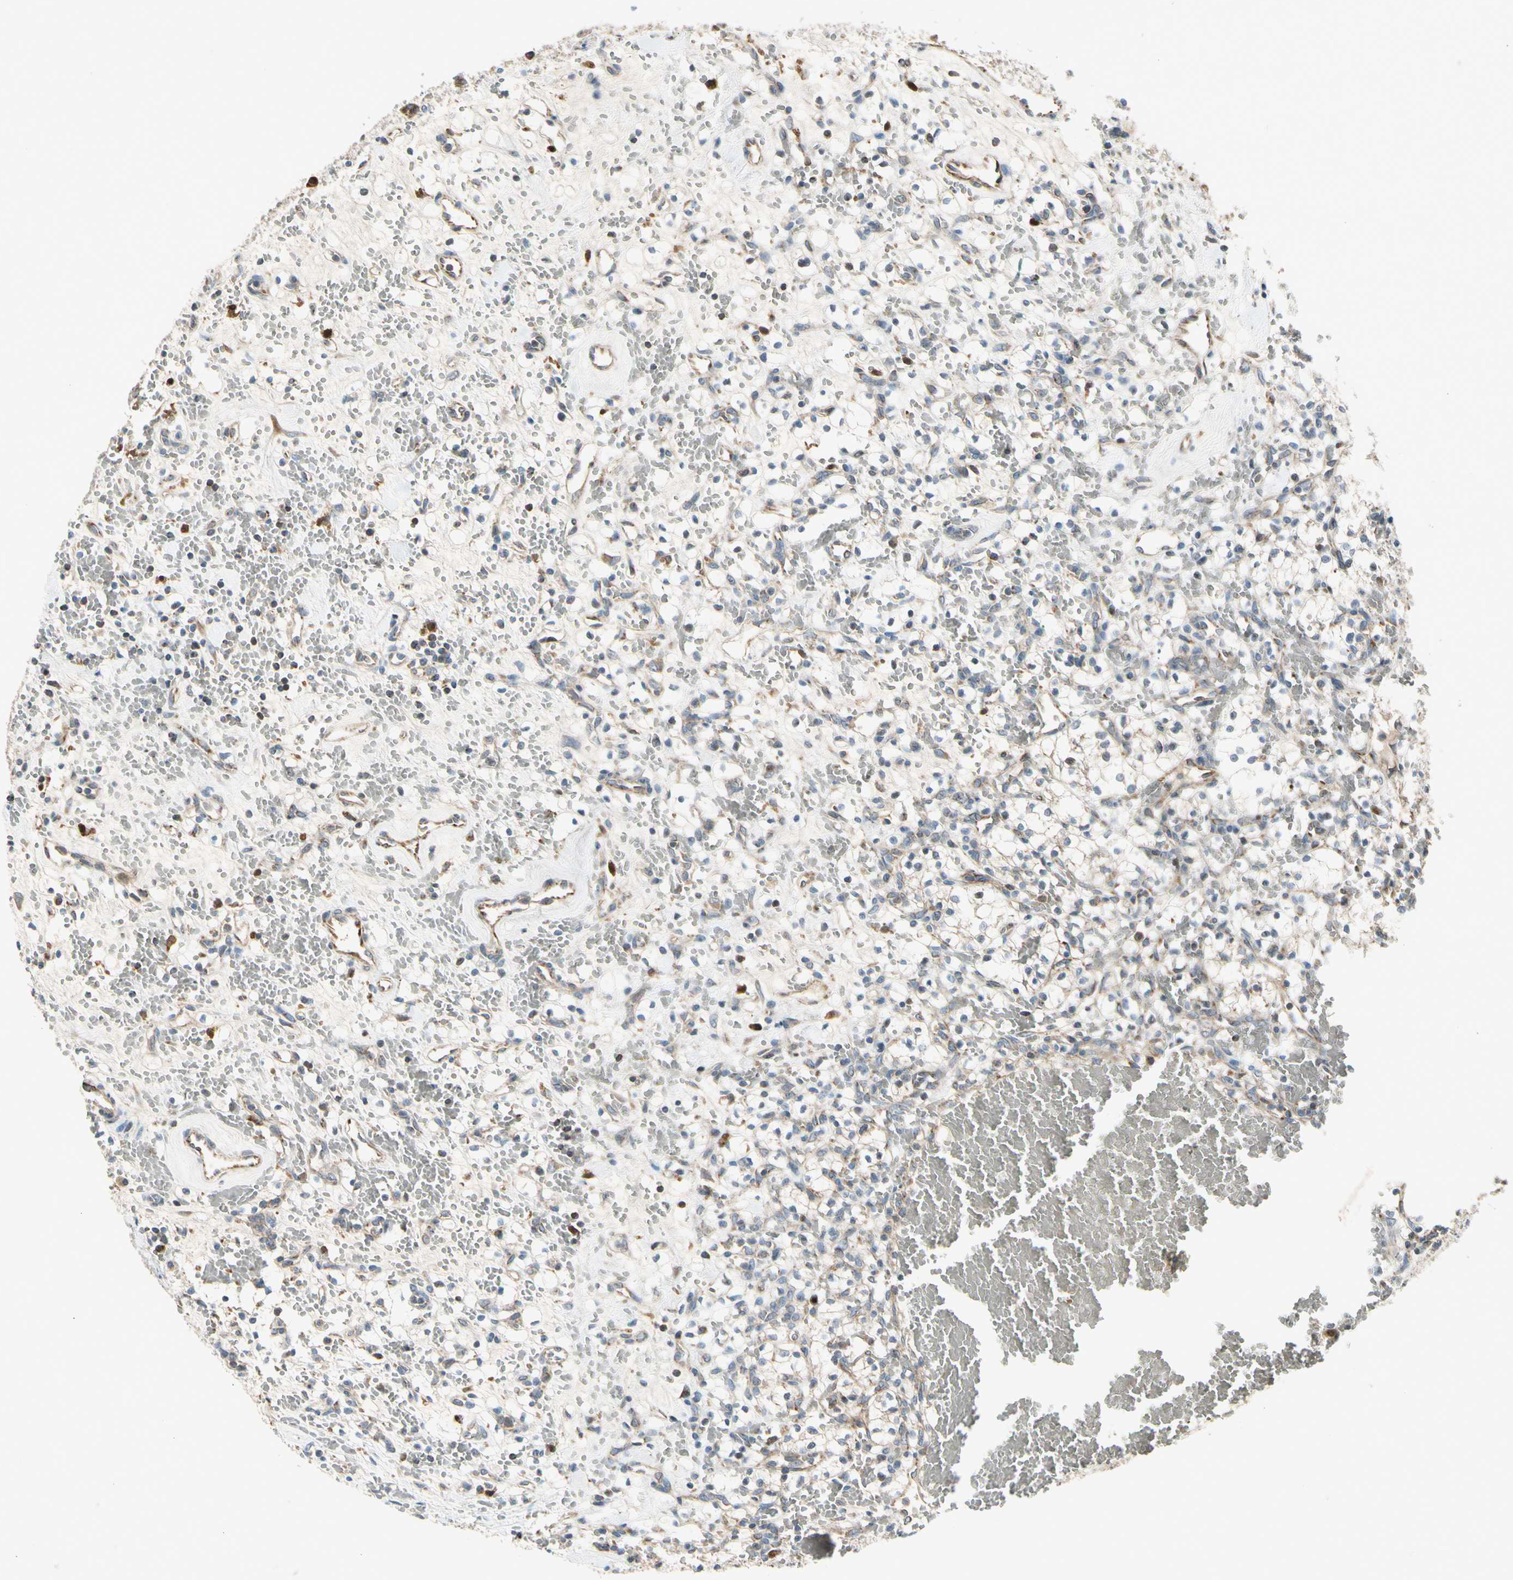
{"staining": {"intensity": "weak", "quantity": "25%-75%", "location": "cytoplasmic/membranous"}, "tissue": "renal cancer", "cell_type": "Tumor cells", "image_type": "cancer", "snomed": [{"axis": "morphology", "description": "Adenocarcinoma, NOS"}, {"axis": "topography", "description": "Kidney"}], "caption": "Brown immunohistochemical staining in human renal cancer (adenocarcinoma) exhibits weak cytoplasmic/membranous expression in about 25%-75% of tumor cells.", "gene": "NPHP3", "patient": {"sex": "female", "age": 60}}